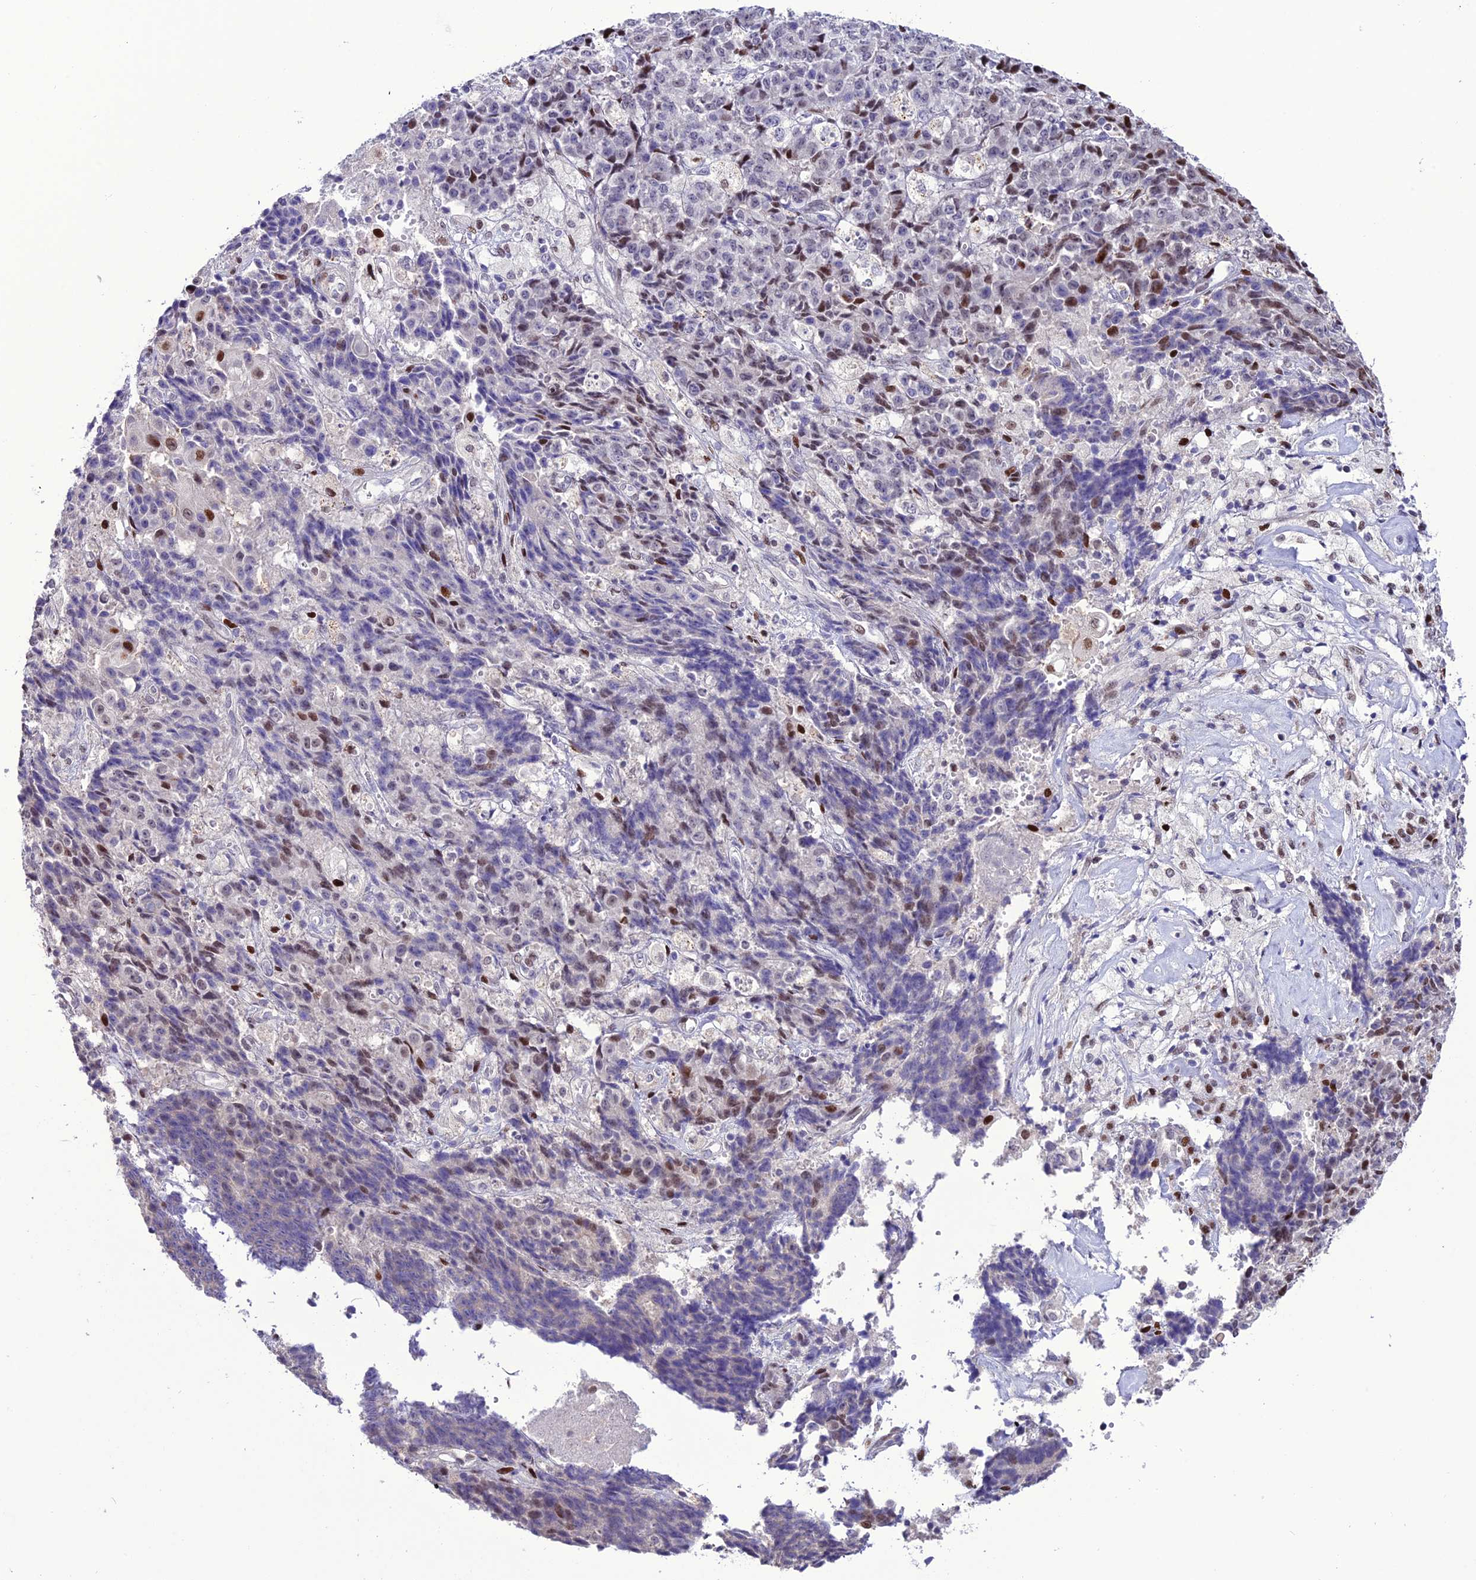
{"staining": {"intensity": "negative", "quantity": "none", "location": "none"}, "tissue": "ovarian cancer", "cell_type": "Tumor cells", "image_type": "cancer", "snomed": [{"axis": "morphology", "description": "Carcinoma, endometroid"}, {"axis": "topography", "description": "Ovary"}], "caption": "Endometroid carcinoma (ovarian) was stained to show a protein in brown. There is no significant positivity in tumor cells.", "gene": "ZNF707", "patient": {"sex": "female", "age": 42}}